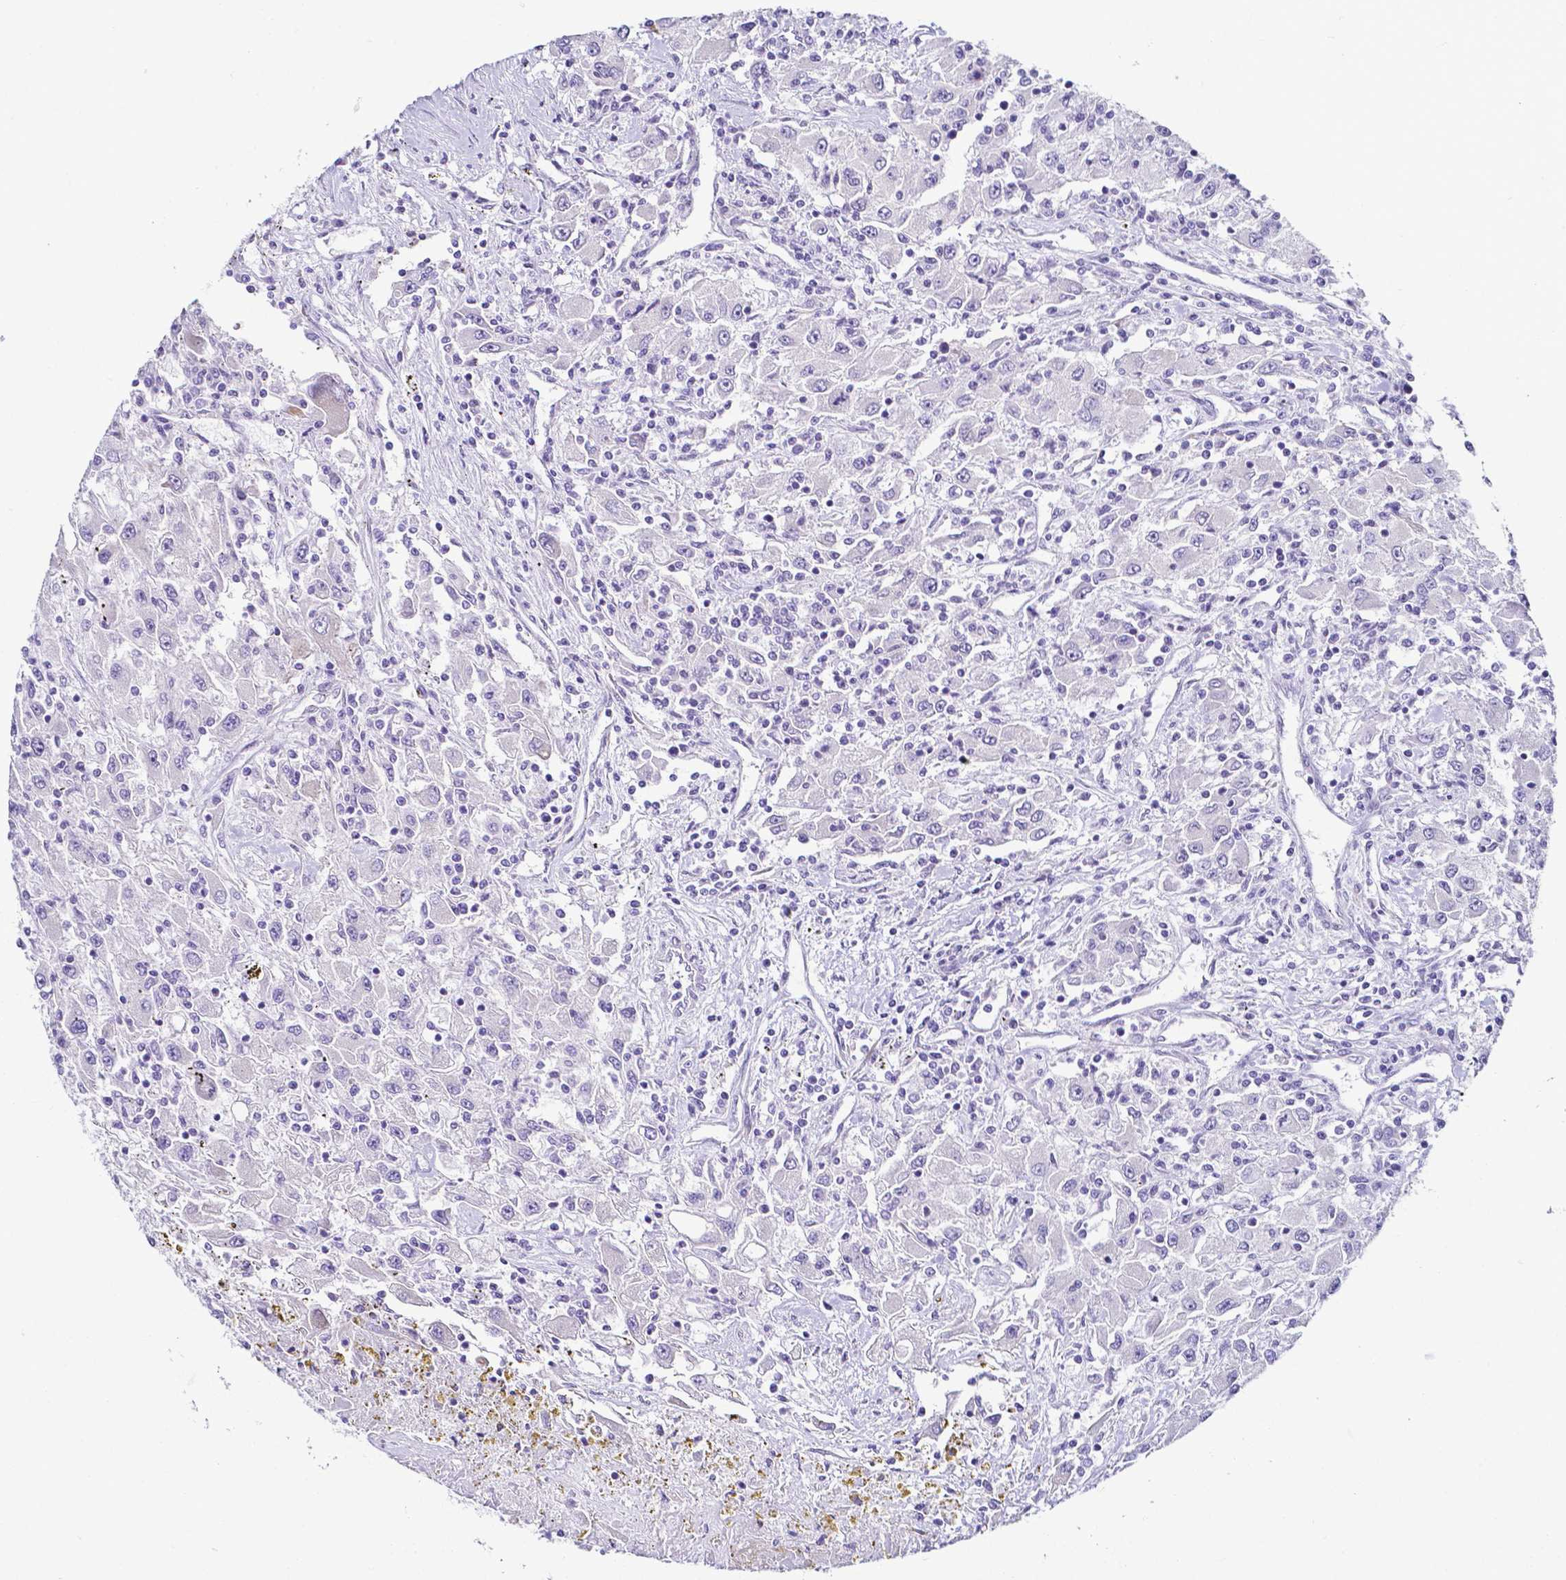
{"staining": {"intensity": "negative", "quantity": "none", "location": "none"}, "tissue": "renal cancer", "cell_type": "Tumor cells", "image_type": "cancer", "snomed": [{"axis": "morphology", "description": "Adenocarcinoma, NOS"}, {"axis": "topography", "description": "Kidney"}], "caption": "DAB (3,3'-diaminobenzidine) immunohistochemical staining of human renal cancer (adenocarcinoma) shows no significant expression in tumor cells. (DAB (3,3'-diaminobenzidine) immunohistochemistry with hematoxylin counter stain).", "gene": "FAM83G", "patient": {"sex": "female", "age": 67}}